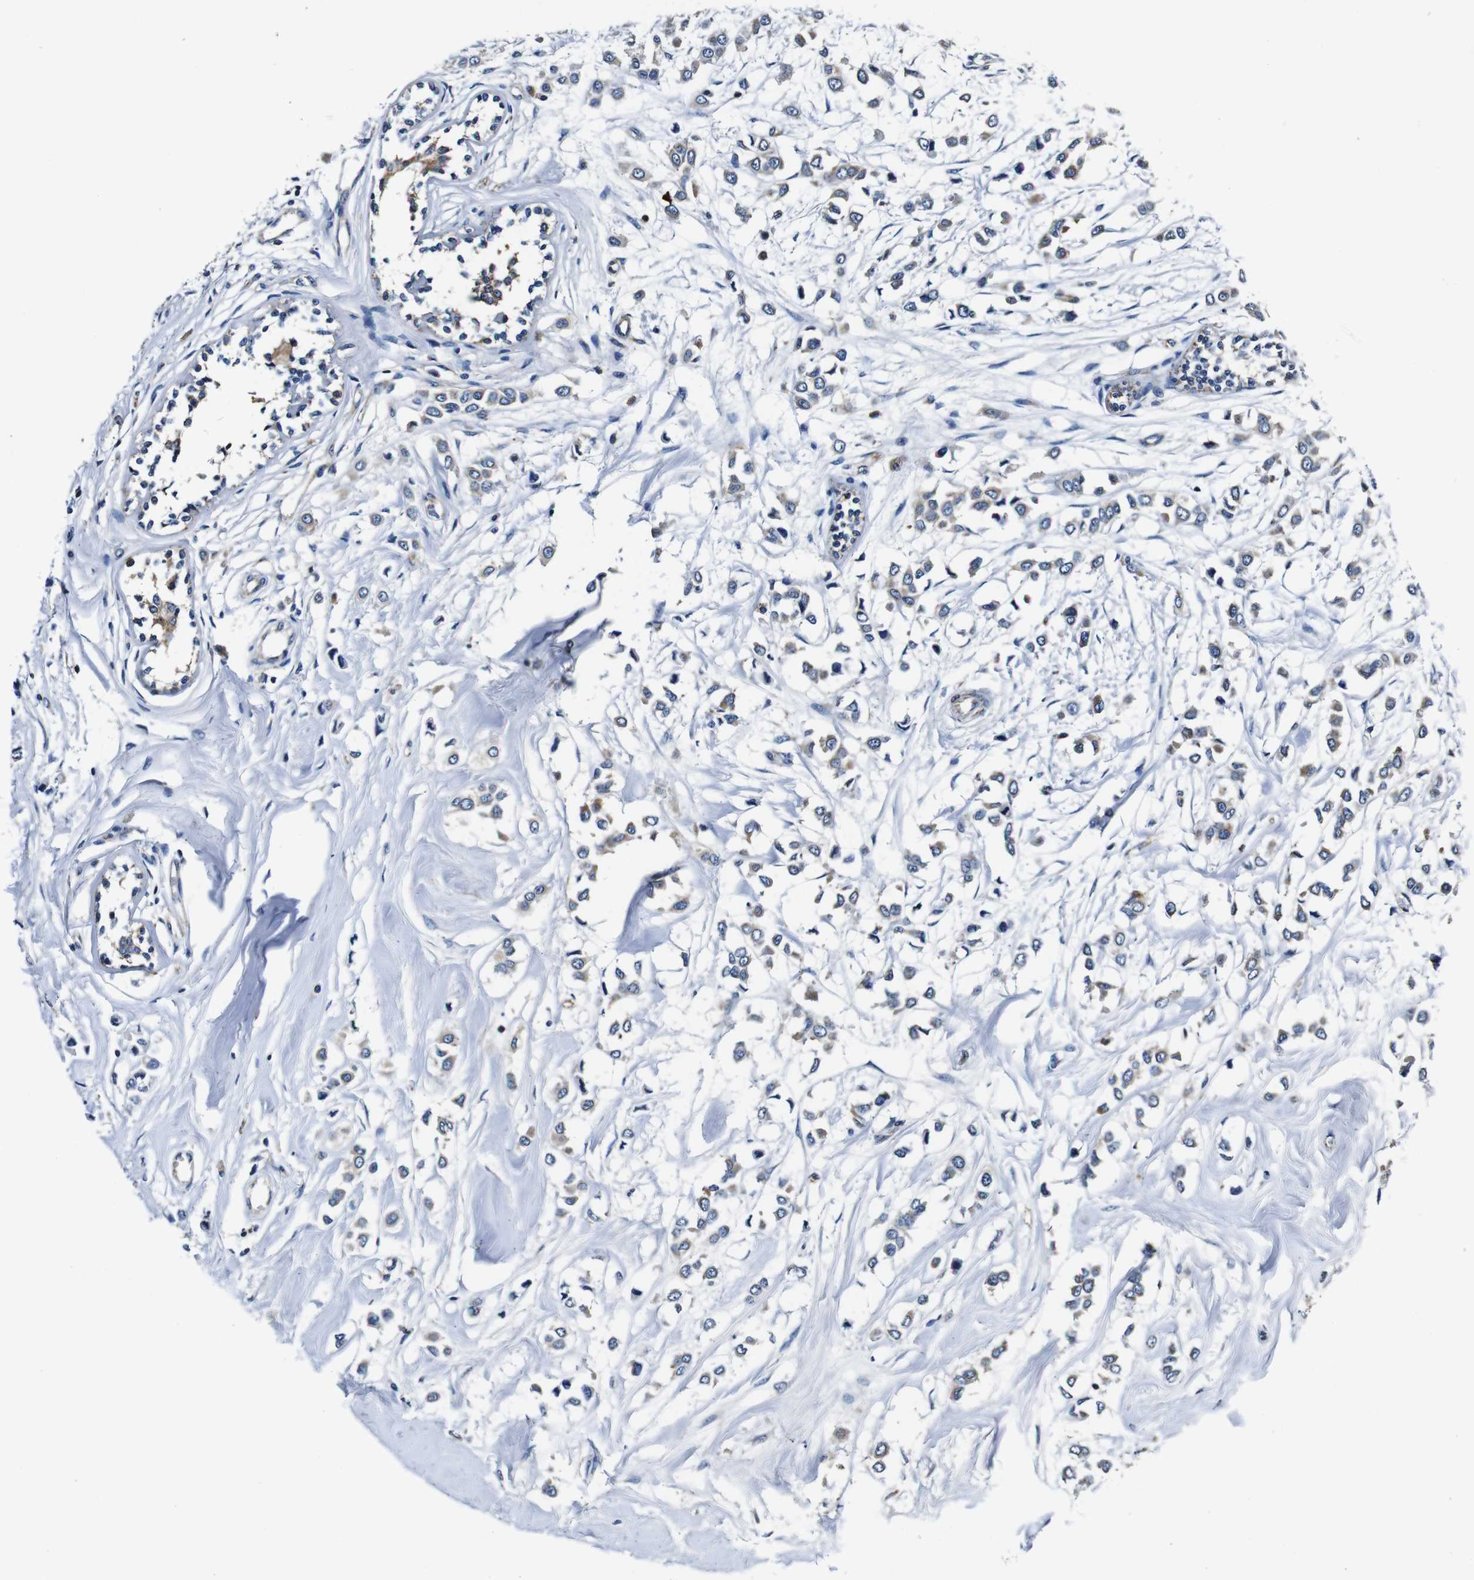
{"staining": {"intensity": "moderate", "quantity": "25%-75%", "location": "cytoplasmic/membranous"}, "tissue": "breast cancer", "cell_type": "Tumor cells", "image_type": "cancer", "snomed": [{"axis": "morphology", "description": "Lobular carcinoma"}, {"axis": "topography", "description": "Breast"}], "caption": "Human breast lobular carcinoma stained for a protein (brown) demonstrates moderate cytoplasmic/membranous positive expression in approximately 25%-75% of tumor cells.", "gene": "HK1", "patient": {"sex": "female", "age": 51}}